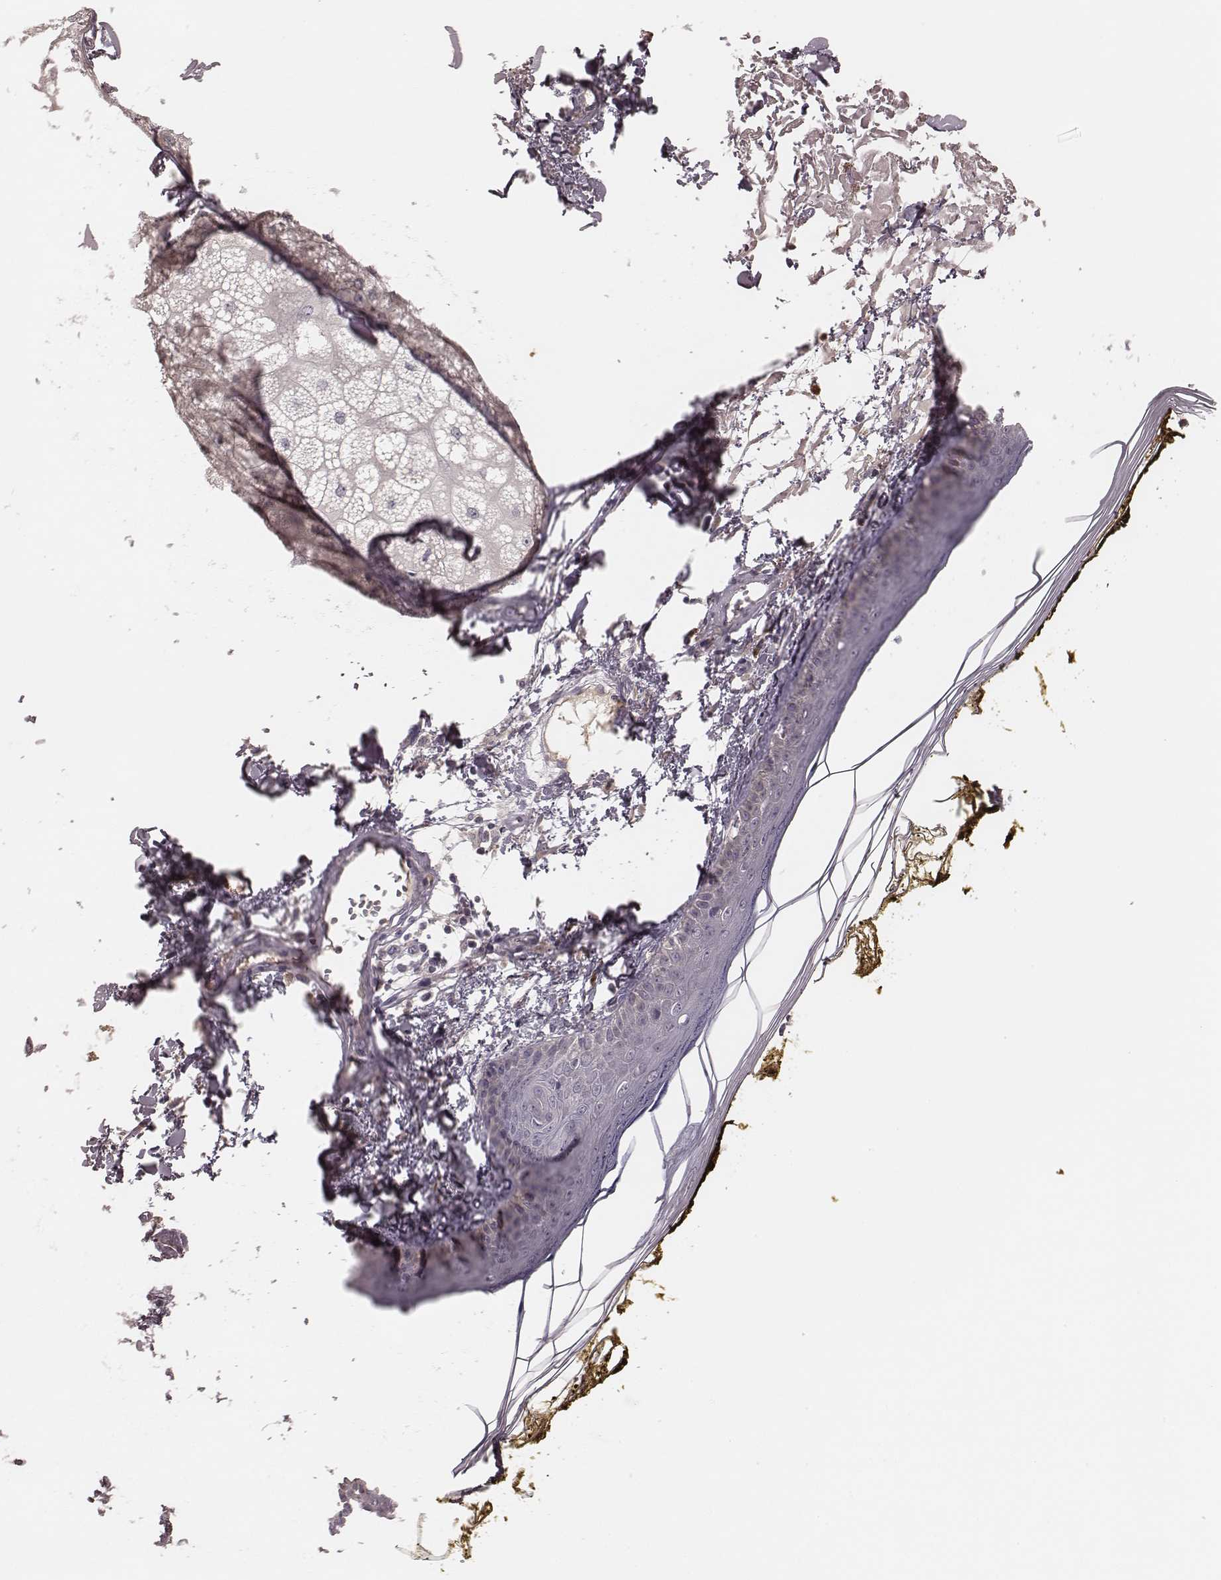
{"staining": {"intensity": "negative", "quantity": "none", "location": "none"}, "tissue": "skin", "cell_type": "Fibroblasts", "image_type": "normal", "snomed": [{"axis": "morphology", "description": "Normal tissue, NOS"}, {"axis": "topography", "description": "Skin"}], "caption": "There is no significant expression in fibroblasts of skin. Brightfield microscopy of immunohistochemistry stained with DAB (3,3'-diaminobenzidine) (brown) and hematoxylin (blue), captured at high magnification.", "gene": "P2RX5", "patient": {"sex": "male", "age": 76}}